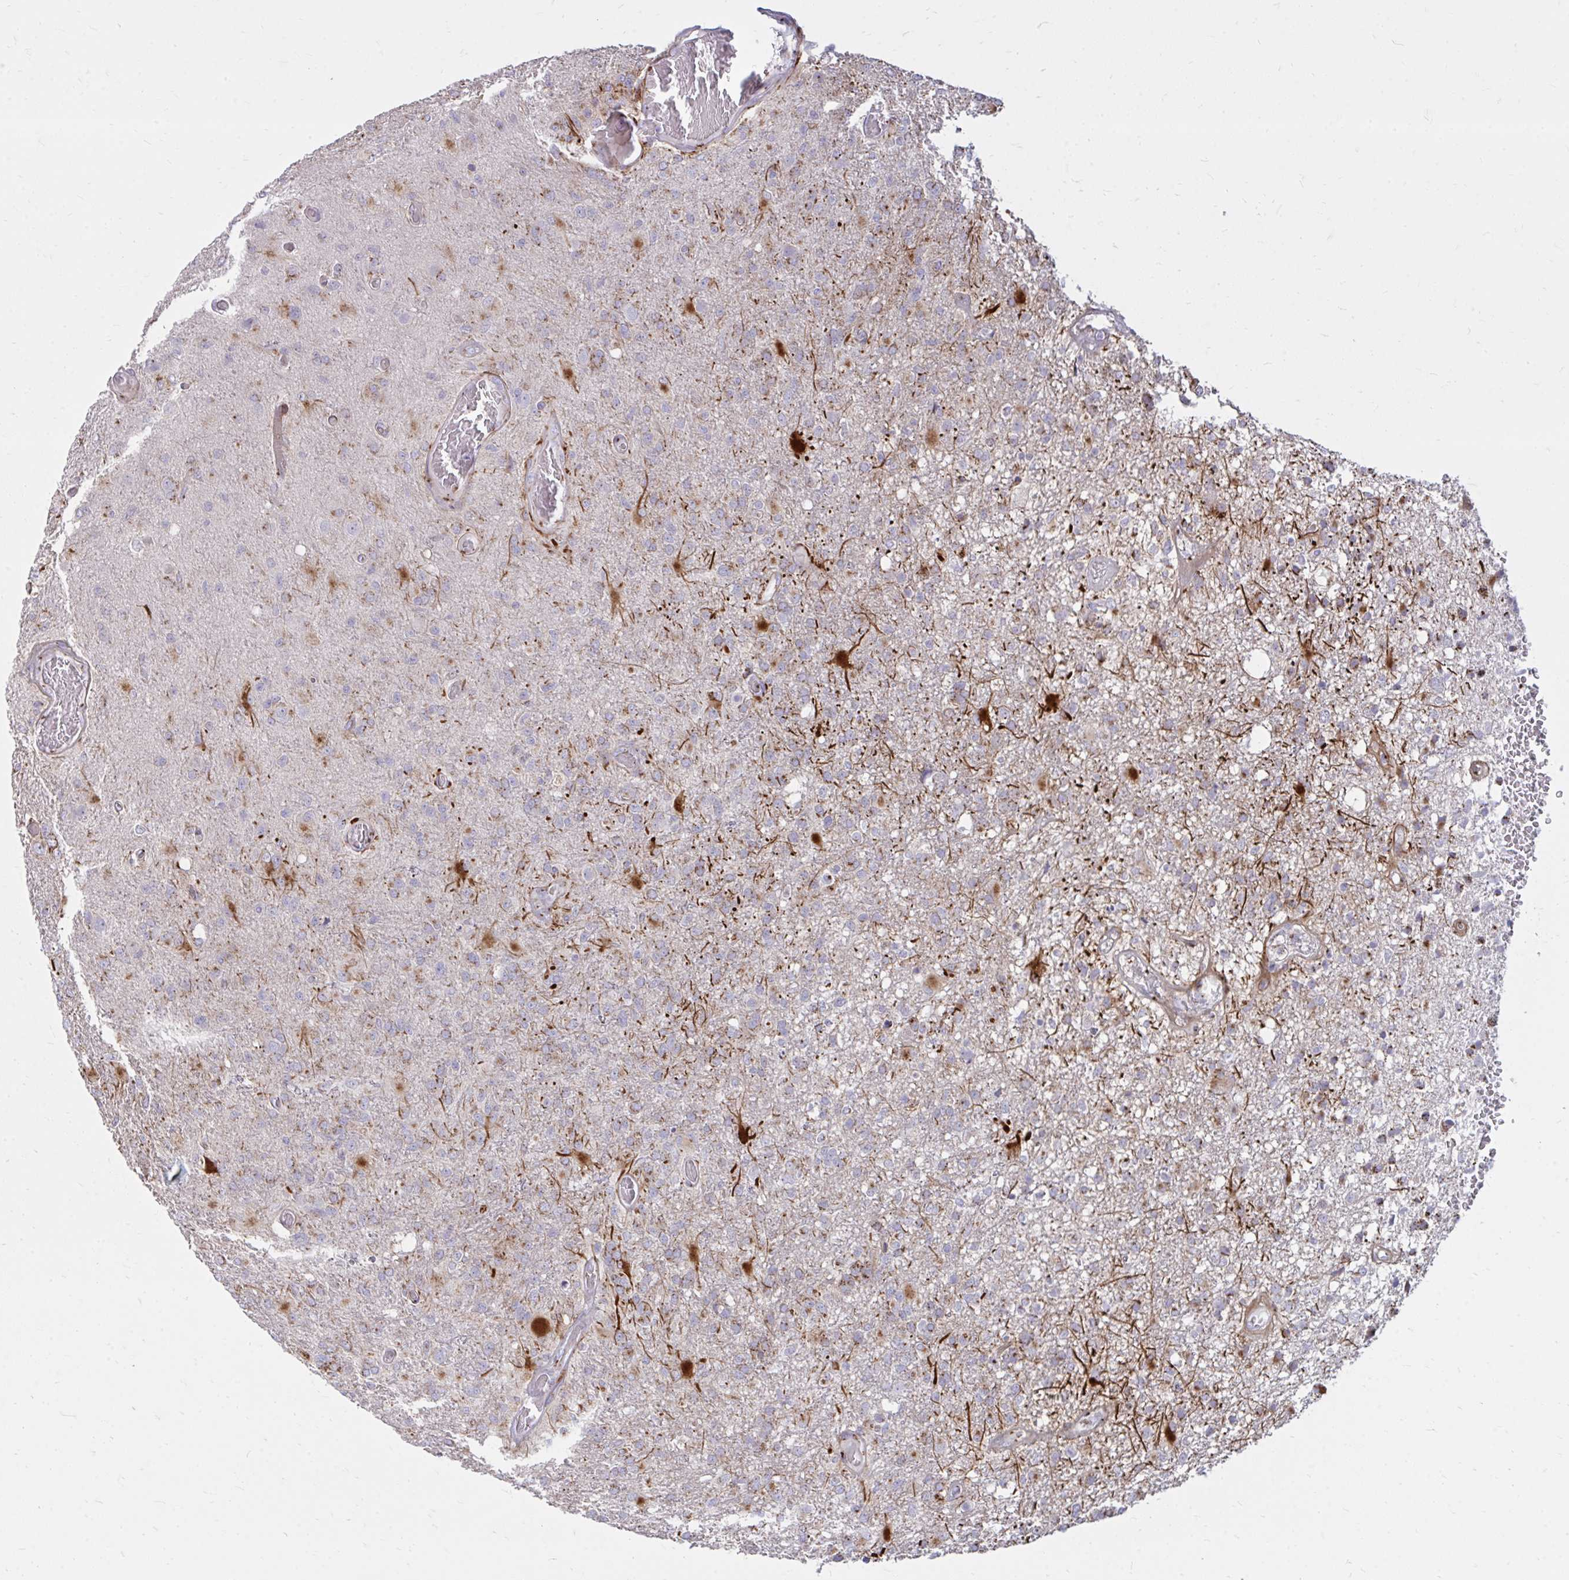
{"staining": {"intensity": "negative", "quantity": "none", "location": "none"}, "tissue": "glioma", "cell_type": "Tumor cells", "image_type": "cancer", "snomed": [{"axis": "morphology", "description": "Glioma, malignant, High grade"}, {"axis": "topography", "description": "Brain"}], "caption": "IHC histopathology image of neoplastic tissue: human malignant high-grade glioma stained with DAB (3,3'-diaminobenzidine) demonstrates no significant protein positivity in tumor cells. (Immunohistochemistry, brightfield microscopy, high magnification).", "gene": "RAB6B", "patient": {"sex": "female", "age": 74}}